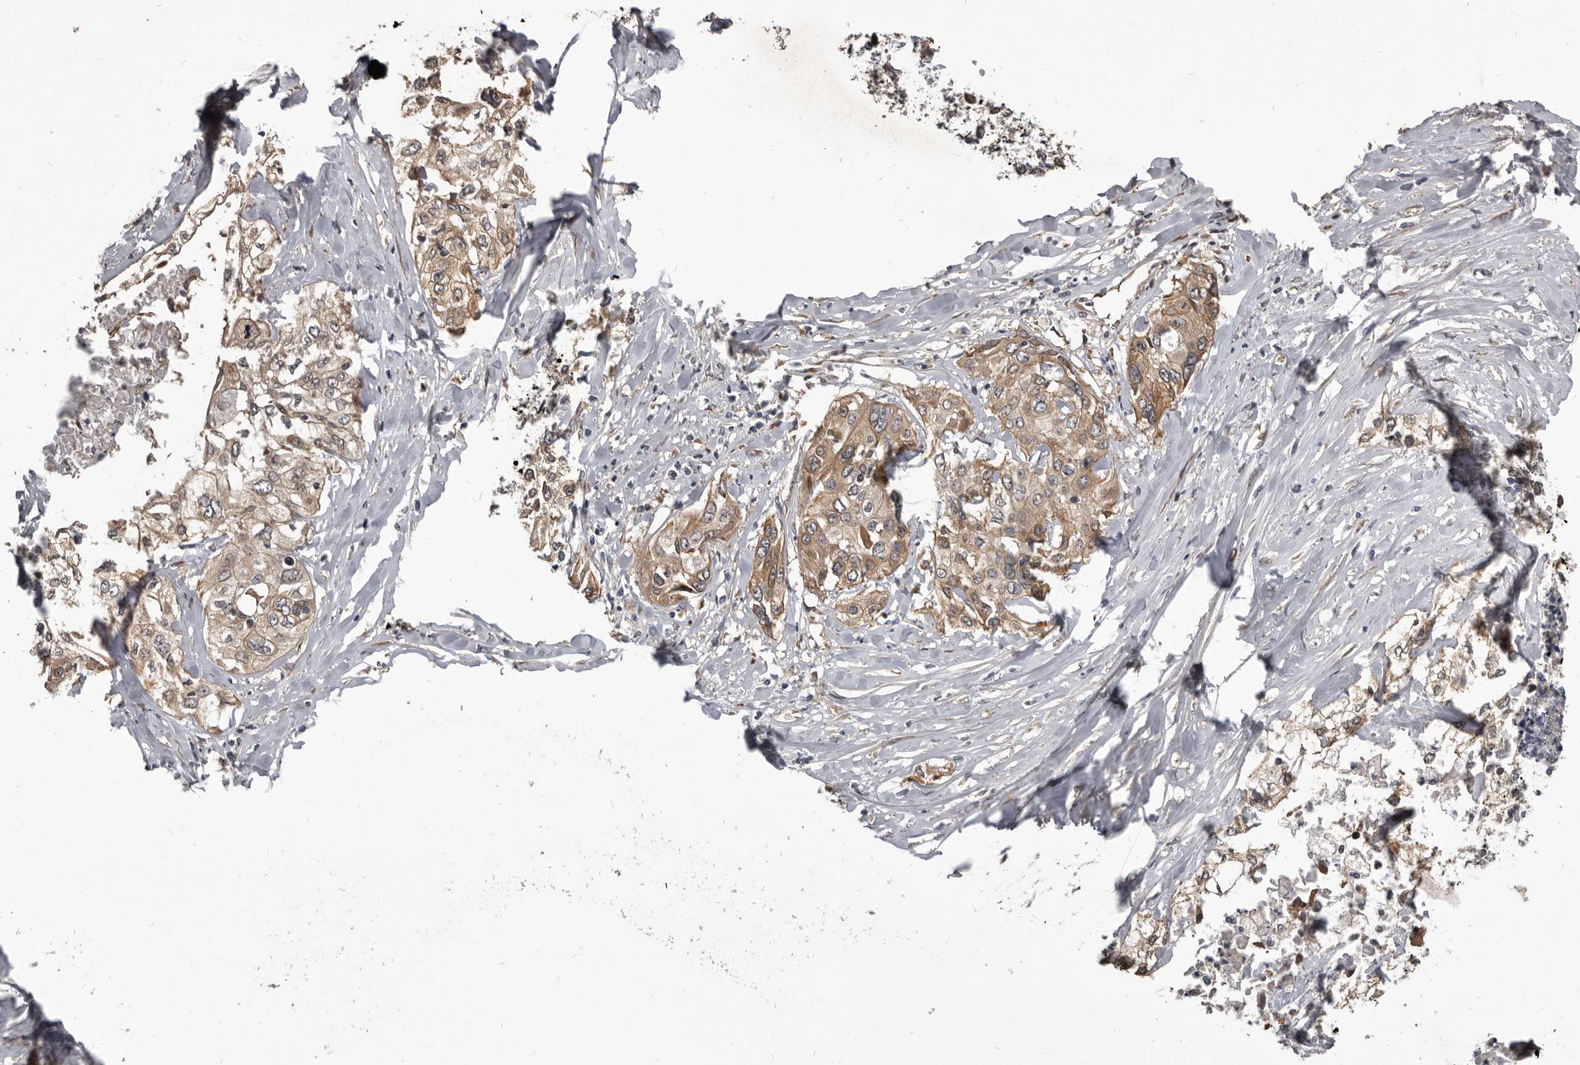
{"staining": {"intensity": "weak", "quantity": ">75%", "location": "cytoplasmic/membranous"}, "tissue": "cervical cancer", "cell_type": "Tumor cells", "image_type": "cancer", "snomed": [{"axis": "morphology", "description": "Squamous cell carcinoma, NOS"}, {"axis": "topography", "description": "Cervix"}], "caption": "IHC staining of squamous cell carcinoma (cervical), which displays low levels of weak cytoplasmic/membranous expression in about >75% of tumor cells indicating weak cytoplasmic/membranous protein staining. The staining was performed using DAB (brown) for protein detection and nuclei were counterstained in hematoxylin (blue).", "gene": "ADAMTS20", "patient": {"sex": "female", "age": 31}}